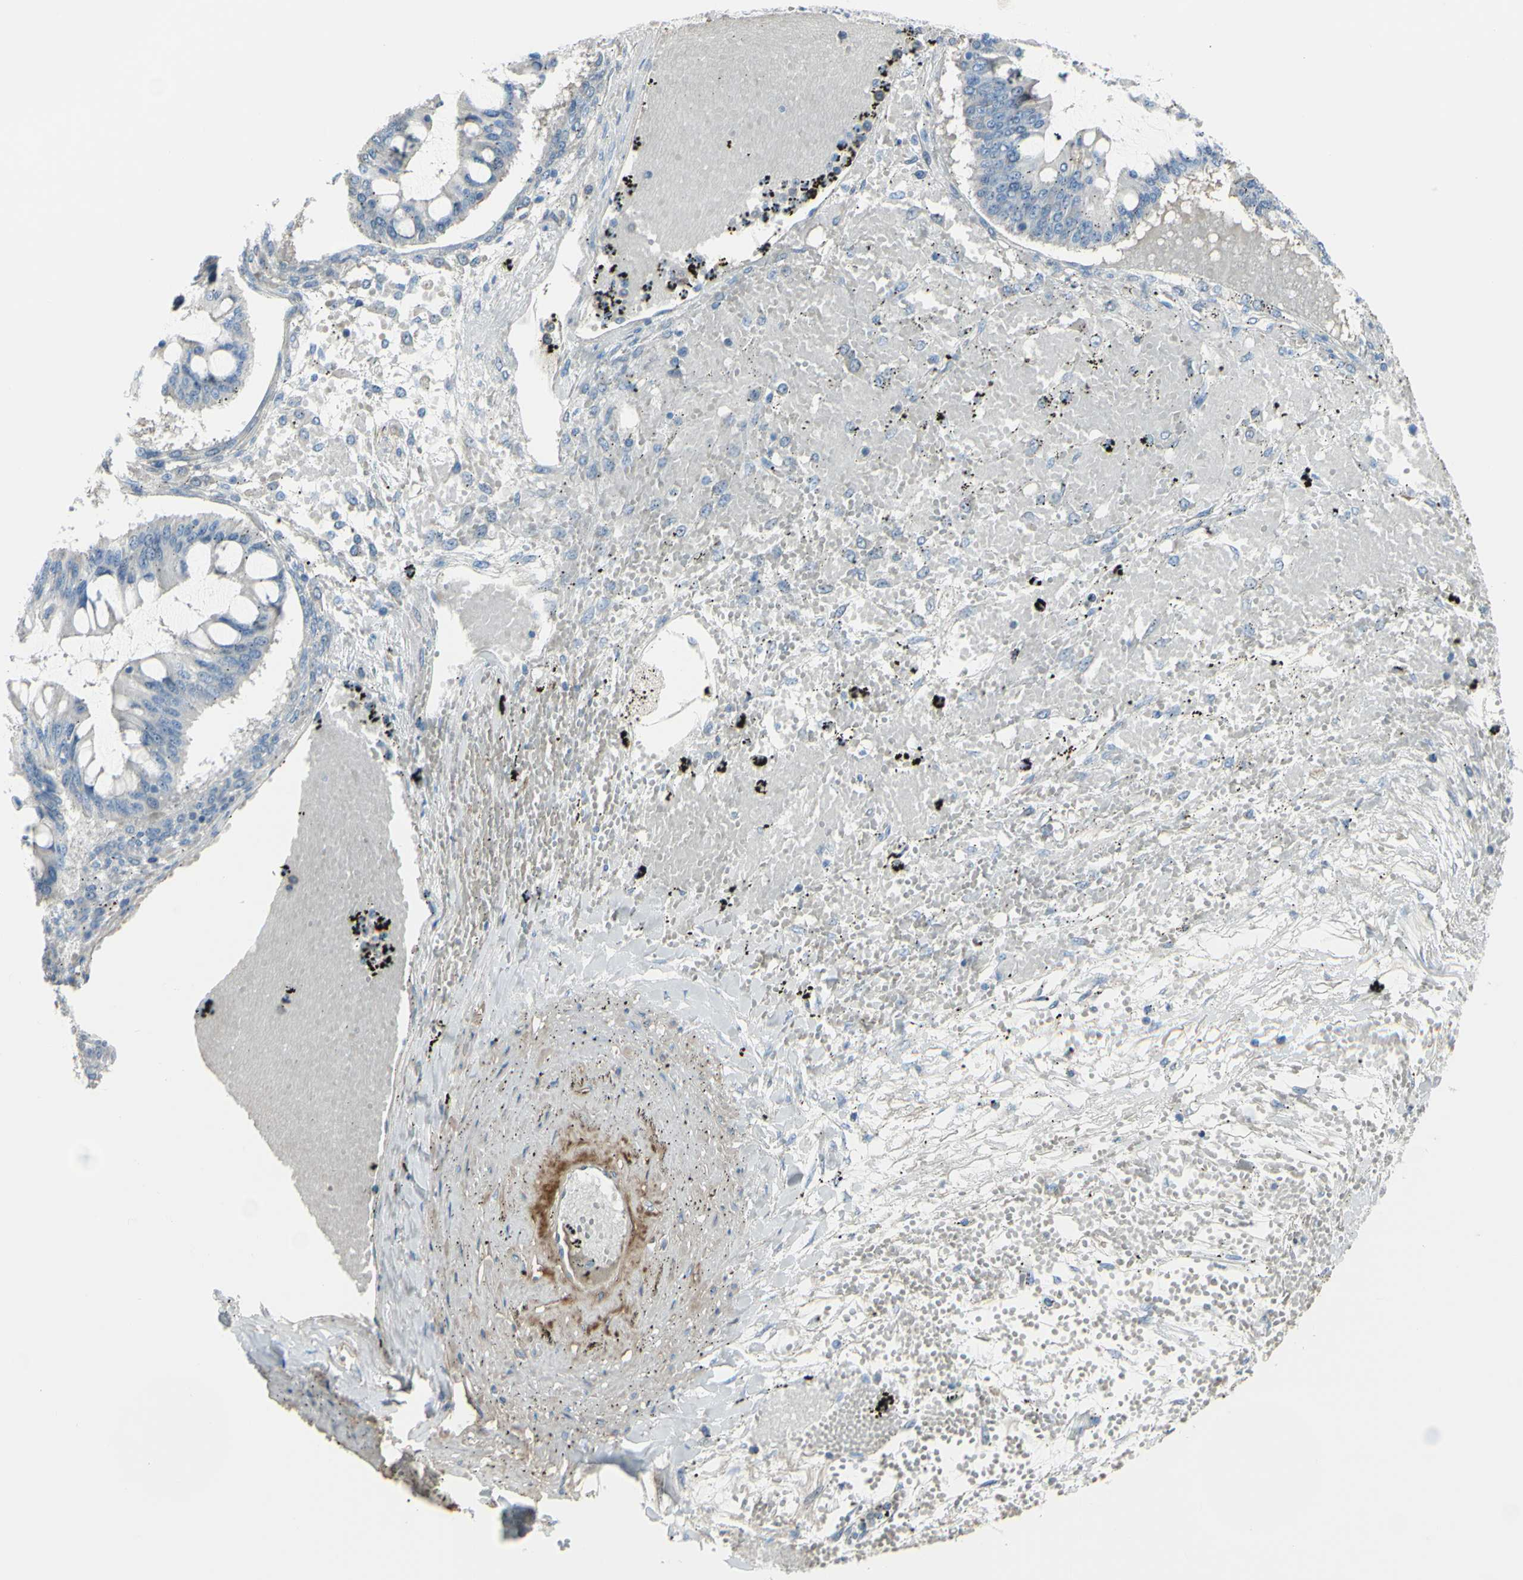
{"staining": {"intensity": "negative", "quantity": "none", "location": "none"}, "tissue": "ovarian cancer", "cell_type": "Tumor cells", "image_type": "cancer", "snomed": [{"axis": "morphology", "description": "Cystadenocarcinoma, mucinous, NOS"}, {"axis": "topography", "description": "Ovary"}], "caption": "Tumor cells show no significant expression in ovarian mucinous cystadenocarcinoma.", "gene": "NCBP2L", "patient": {"sex": "female", "age": 73}}